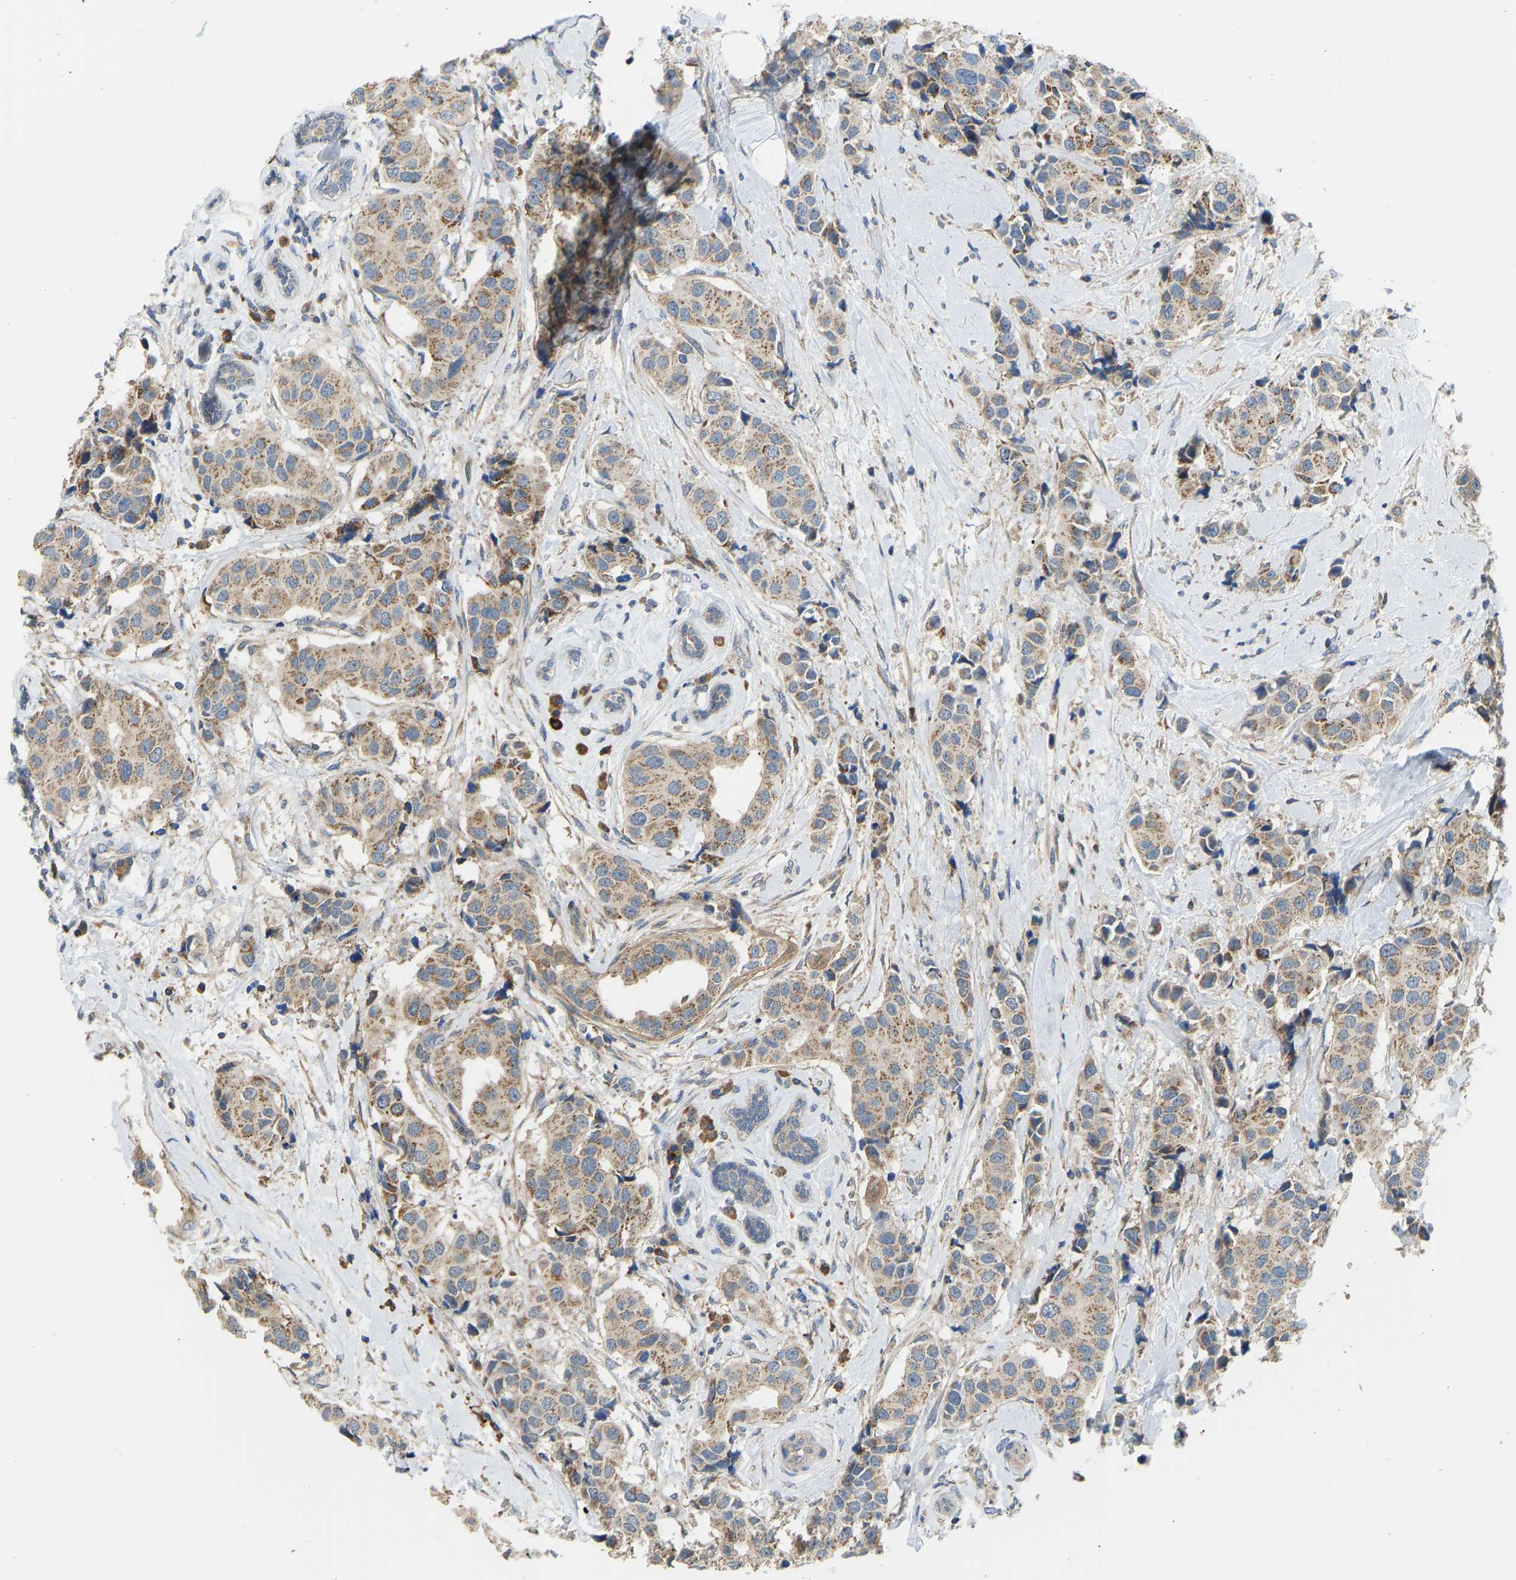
{"staining": {"intensity": "moderate", "quantity": ">75%", "location": "cytoplasmic/membranous"}, "tissue": "breast cancer", "cell_type": "Tumor cells", "image_type": "cancer", "snomed": [{"axis": "morphology", "description": "Normal tissue, NOS"}, {"axis": "morphology", "description": "Duct carcinoma"}, {"axis": "topography", "description": "Breast"}], "caption": "Immunohistochemical staining of human breast invasive ductal carcinoma demonstrates moderate cytoplasmic/membranous protein staining in about >75% of tumor cells. Immunohistochemistry stains the protein of interest in brown and the nuclei are stained blue.", "gene": "RBP1", "patient": {"sex": "female", "age": 39}}